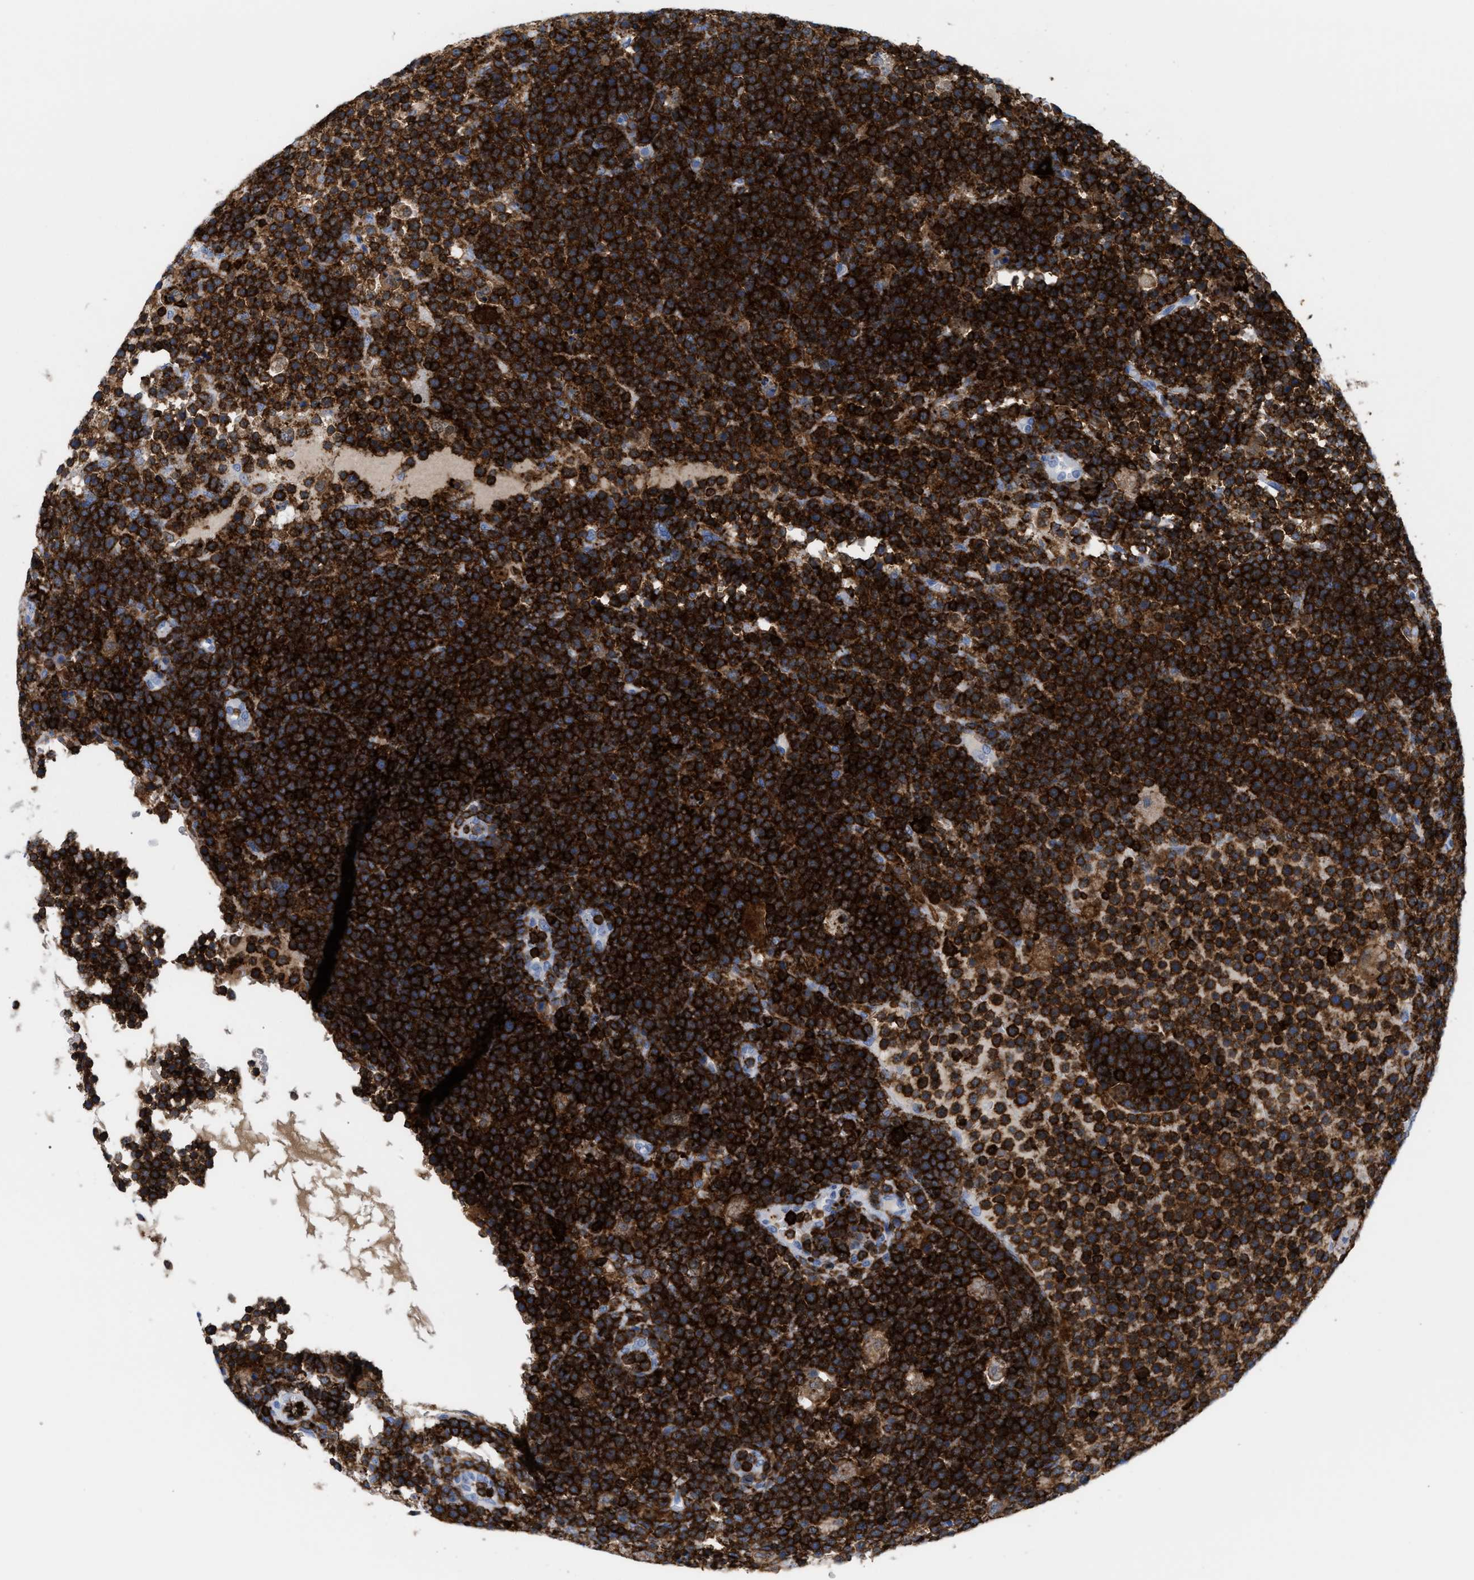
{"staining": {"intensity": "strong", "quantity": ">75%", "location": "cytoplasmic/membranous"}, "tissue": "lymphoma", "cell_type": "Tumor cells", "image_type": "cancer", "snomed": [{"axis": "morphology", "description": "Malignant lymphoma, non-Hodgkin's type, High grade"}, {"axis": "topography", "description": "Lymph node"}], "caption": "Malignant lymphoma, non-Hodgkin's type (high-grade) tissue displays strong cytoplasmic/membranous staining in about >75% of tumor cells", "gene": "LCP1", "patient": {"sex": "male", "age": 61}}